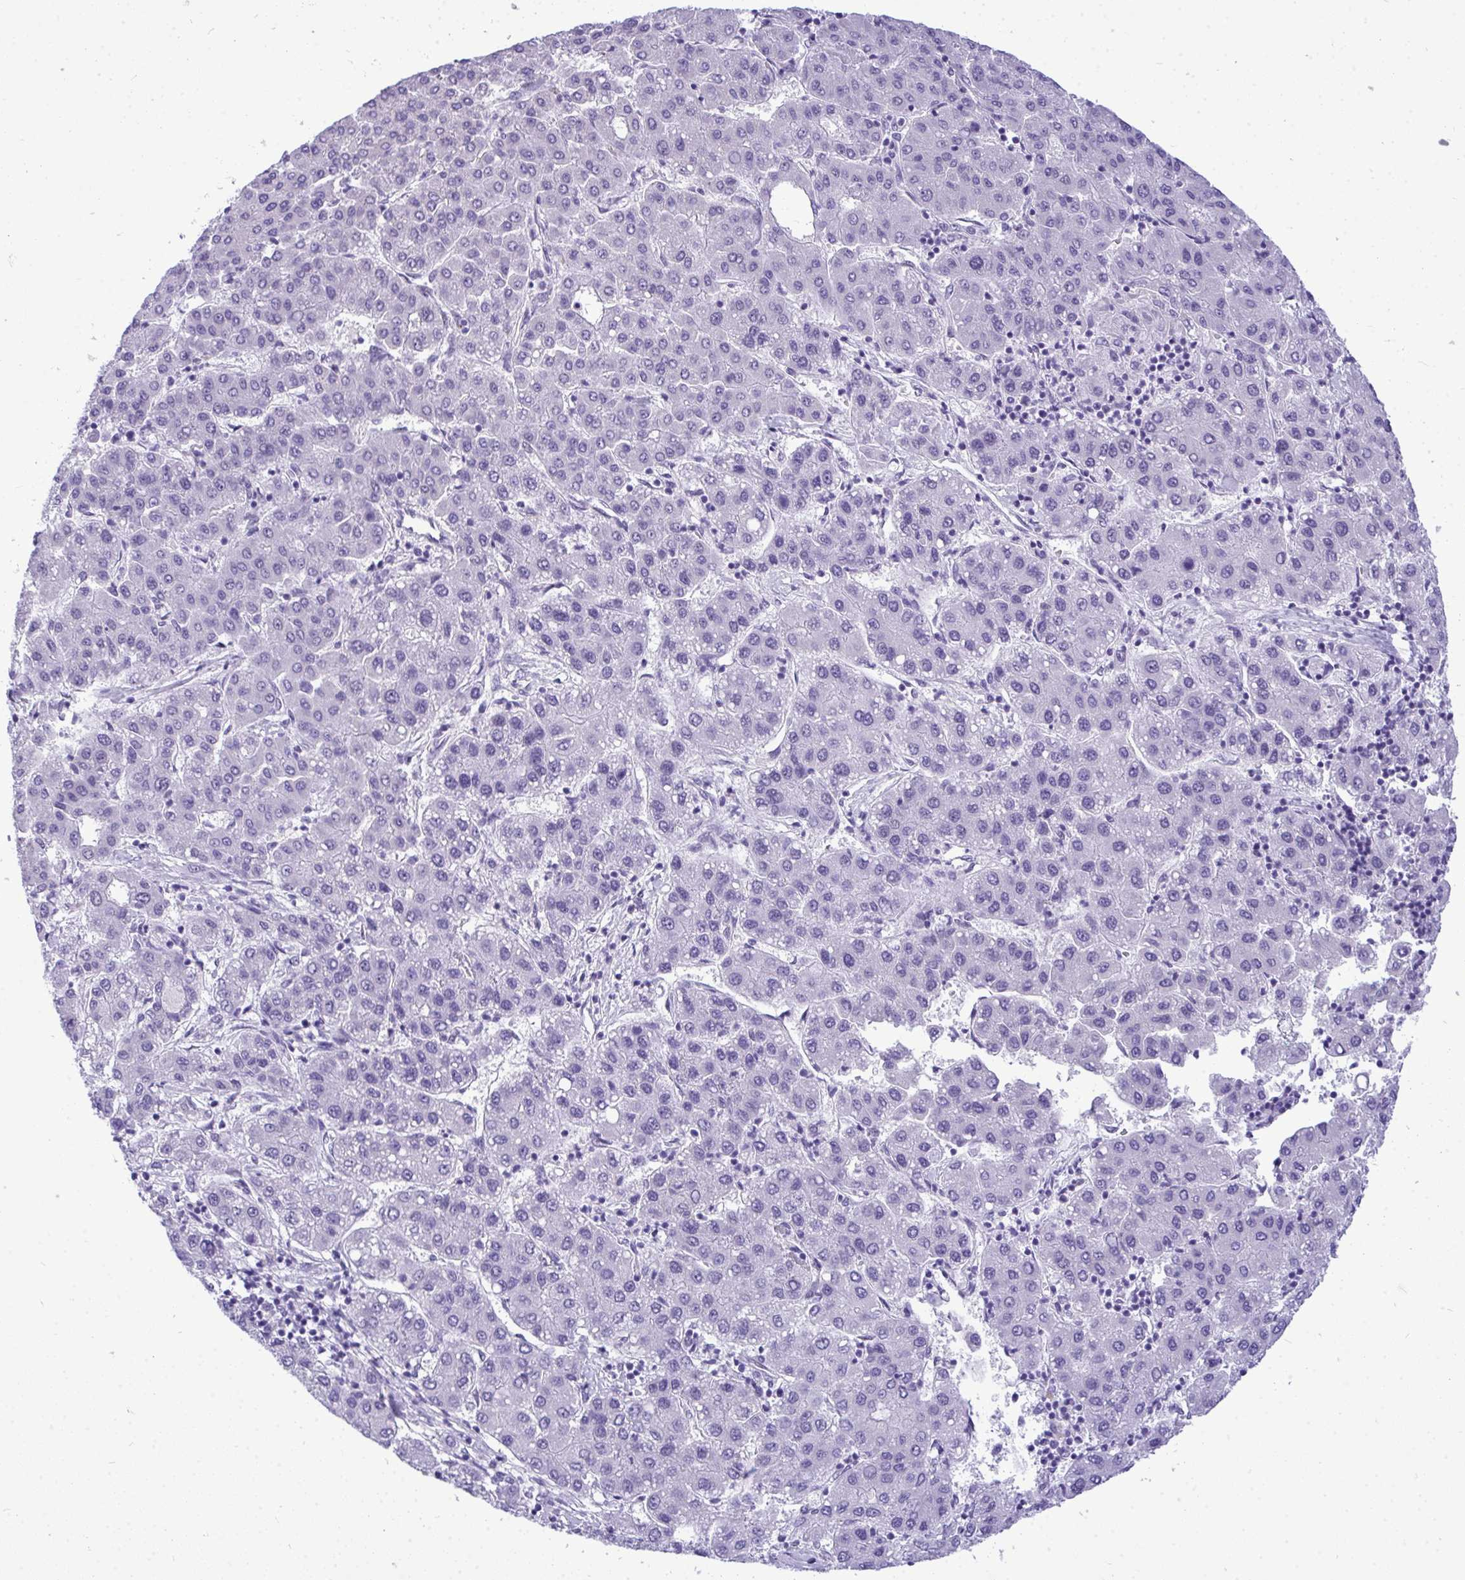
{"staining": {"intensity": "negative", "quantity": "none", "location": "none"}, "tissue": "liver cancer", "cell_type": "Tumor cells", "image_type": "cancer", "snomed": [{"axis": "morphology", "description": "Carcinoma, Hepatocellular, NOS"}, {"axis": "topography", "description": "Liver"}], "caption": "Tumor cells are negative for brown protein staining in liver cancer (hepatocellular carcinoma).", "gene": "TEAD4", "patient": {"sex": "male", "age": 65}}